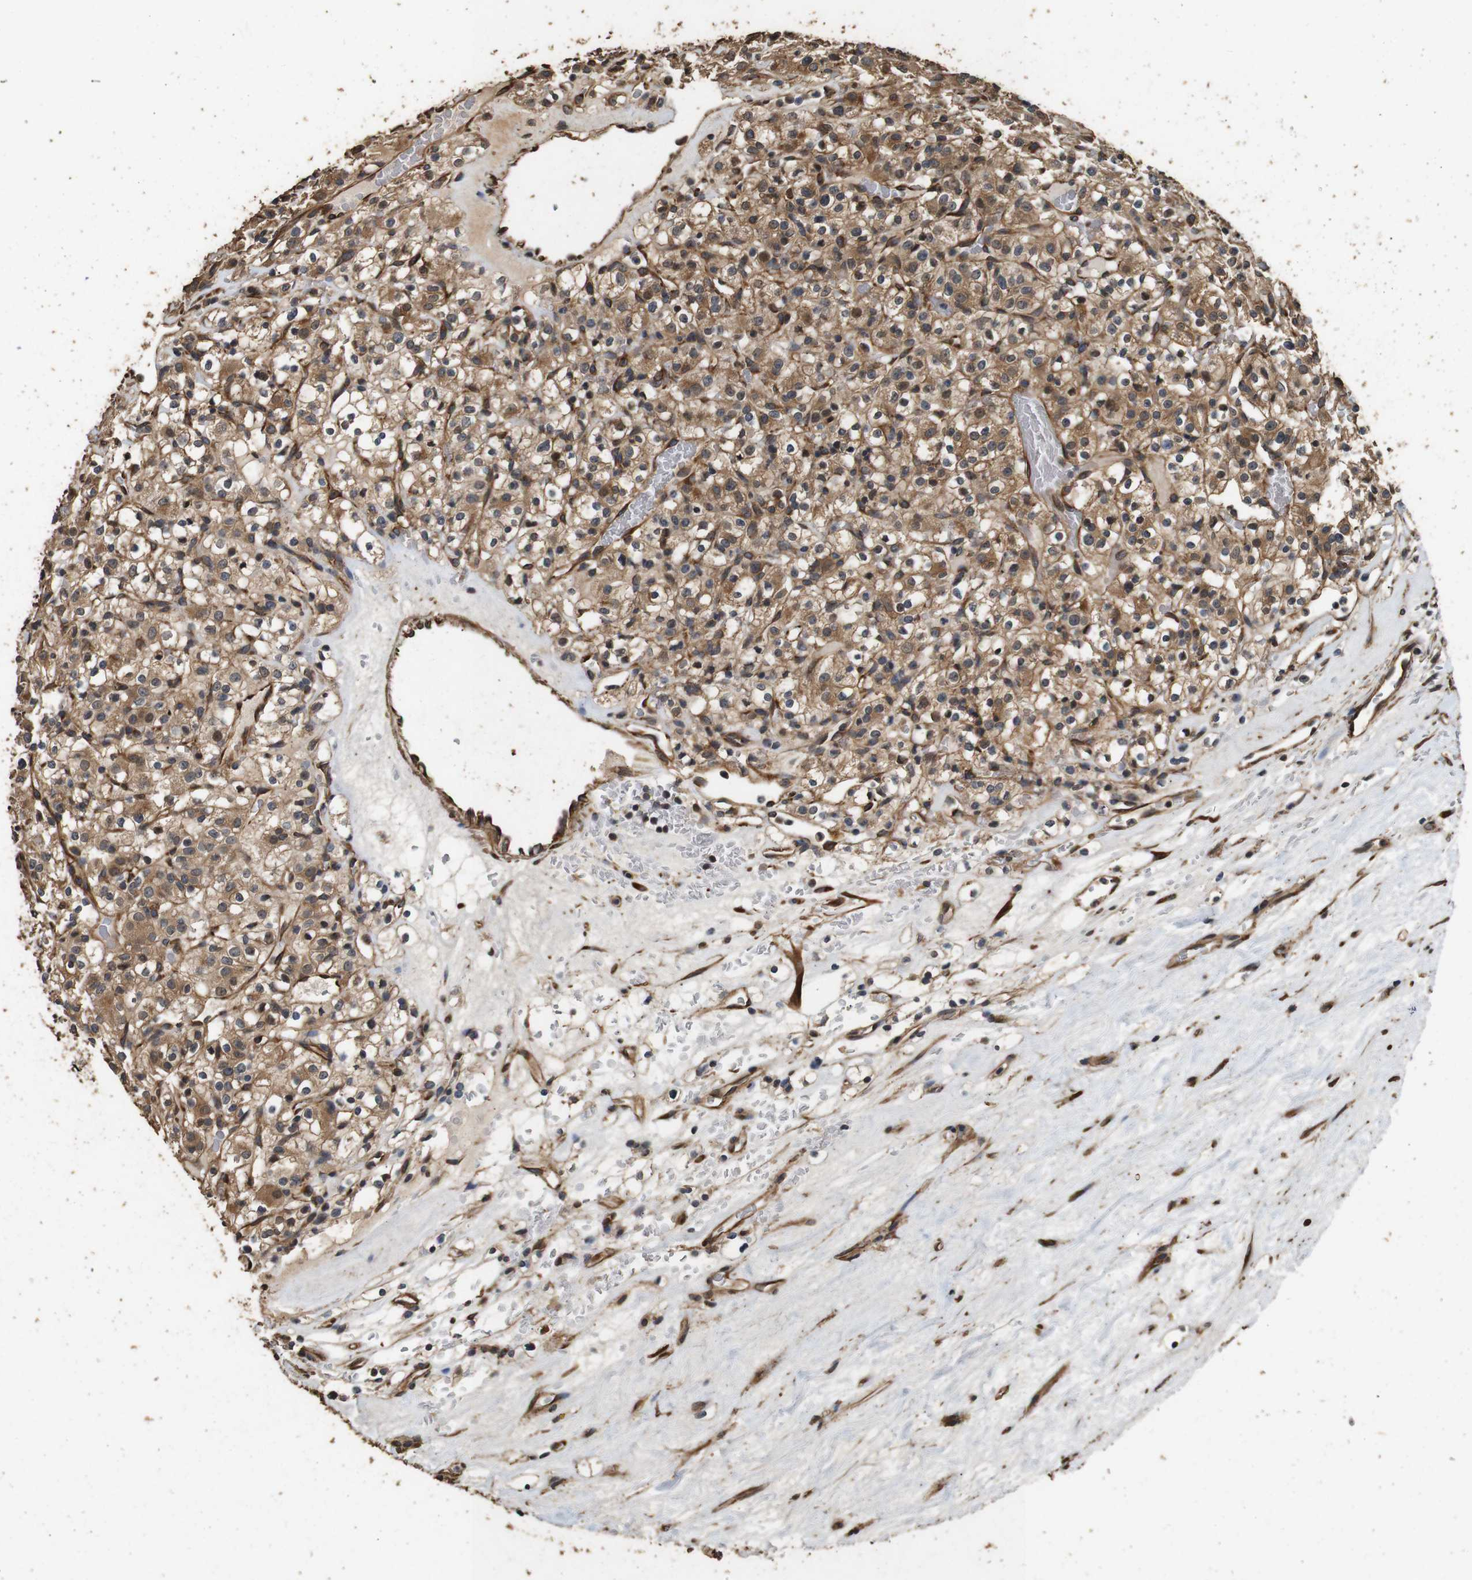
{"staining": {"intensity": "moderate", "quantity": ">75%", "location": "cytoplasmic/membranous"}, "tissue": "renal cancer", "cell_type": "Tumor cells", "image_type": "cancer", "snomed": [{"axis": "morphology", "description": "Normal tissue, NOS"}, {"axis": "morphology", "description": "Adenocarcinoma, NOS"}, {"axis": "topography", "description": "Kidney"}], "caption": "About >75% of tumor cells in human renal cancer (adenocarcinoma) exhibit moderate cytoplasmic/membranous protein staining as visualized by brown immunohistochemical staining.", "gene": "CNPY4", "patient": {"sex": "female", "age": 72}}